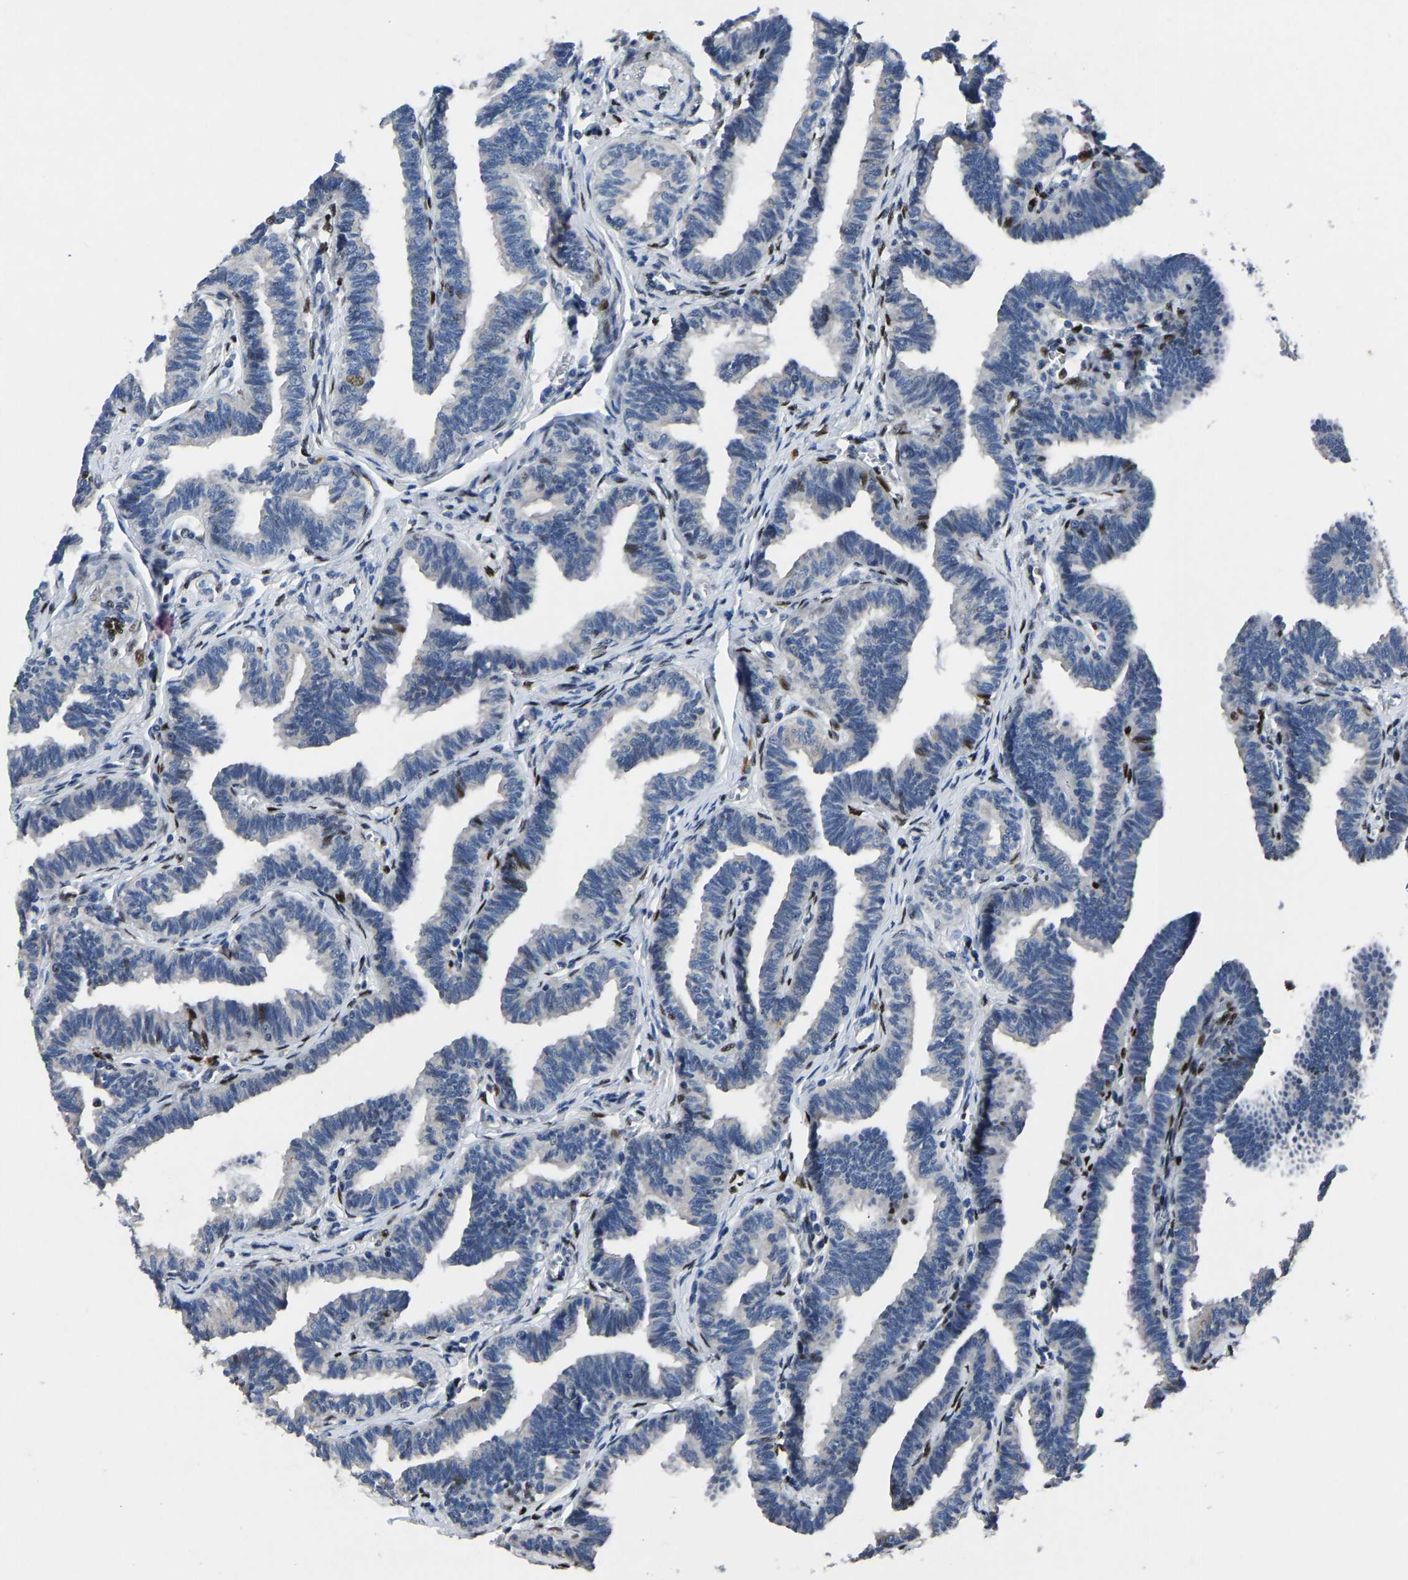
{"staining": {"intensity": "negative", "quantity": "none", "location": "none"}, "tissue": "fallopian tube", "cell_type": "Glandular cells", "image_type": "normal", "snomed": [{"axis": "morphology", "description": "Normal tissue, NOS"}, {"axis": "topography", "description": "Fallopian tube"}, {"axis": "topography", "description": "Ovary"}], "caption": "This is a image of immunohistochemistry (IHC) staining of normal fallopian tube, which shows no expression in glandular cells.", "gene": "EGR1", "patient": {"sex": "female", "age": 23}}